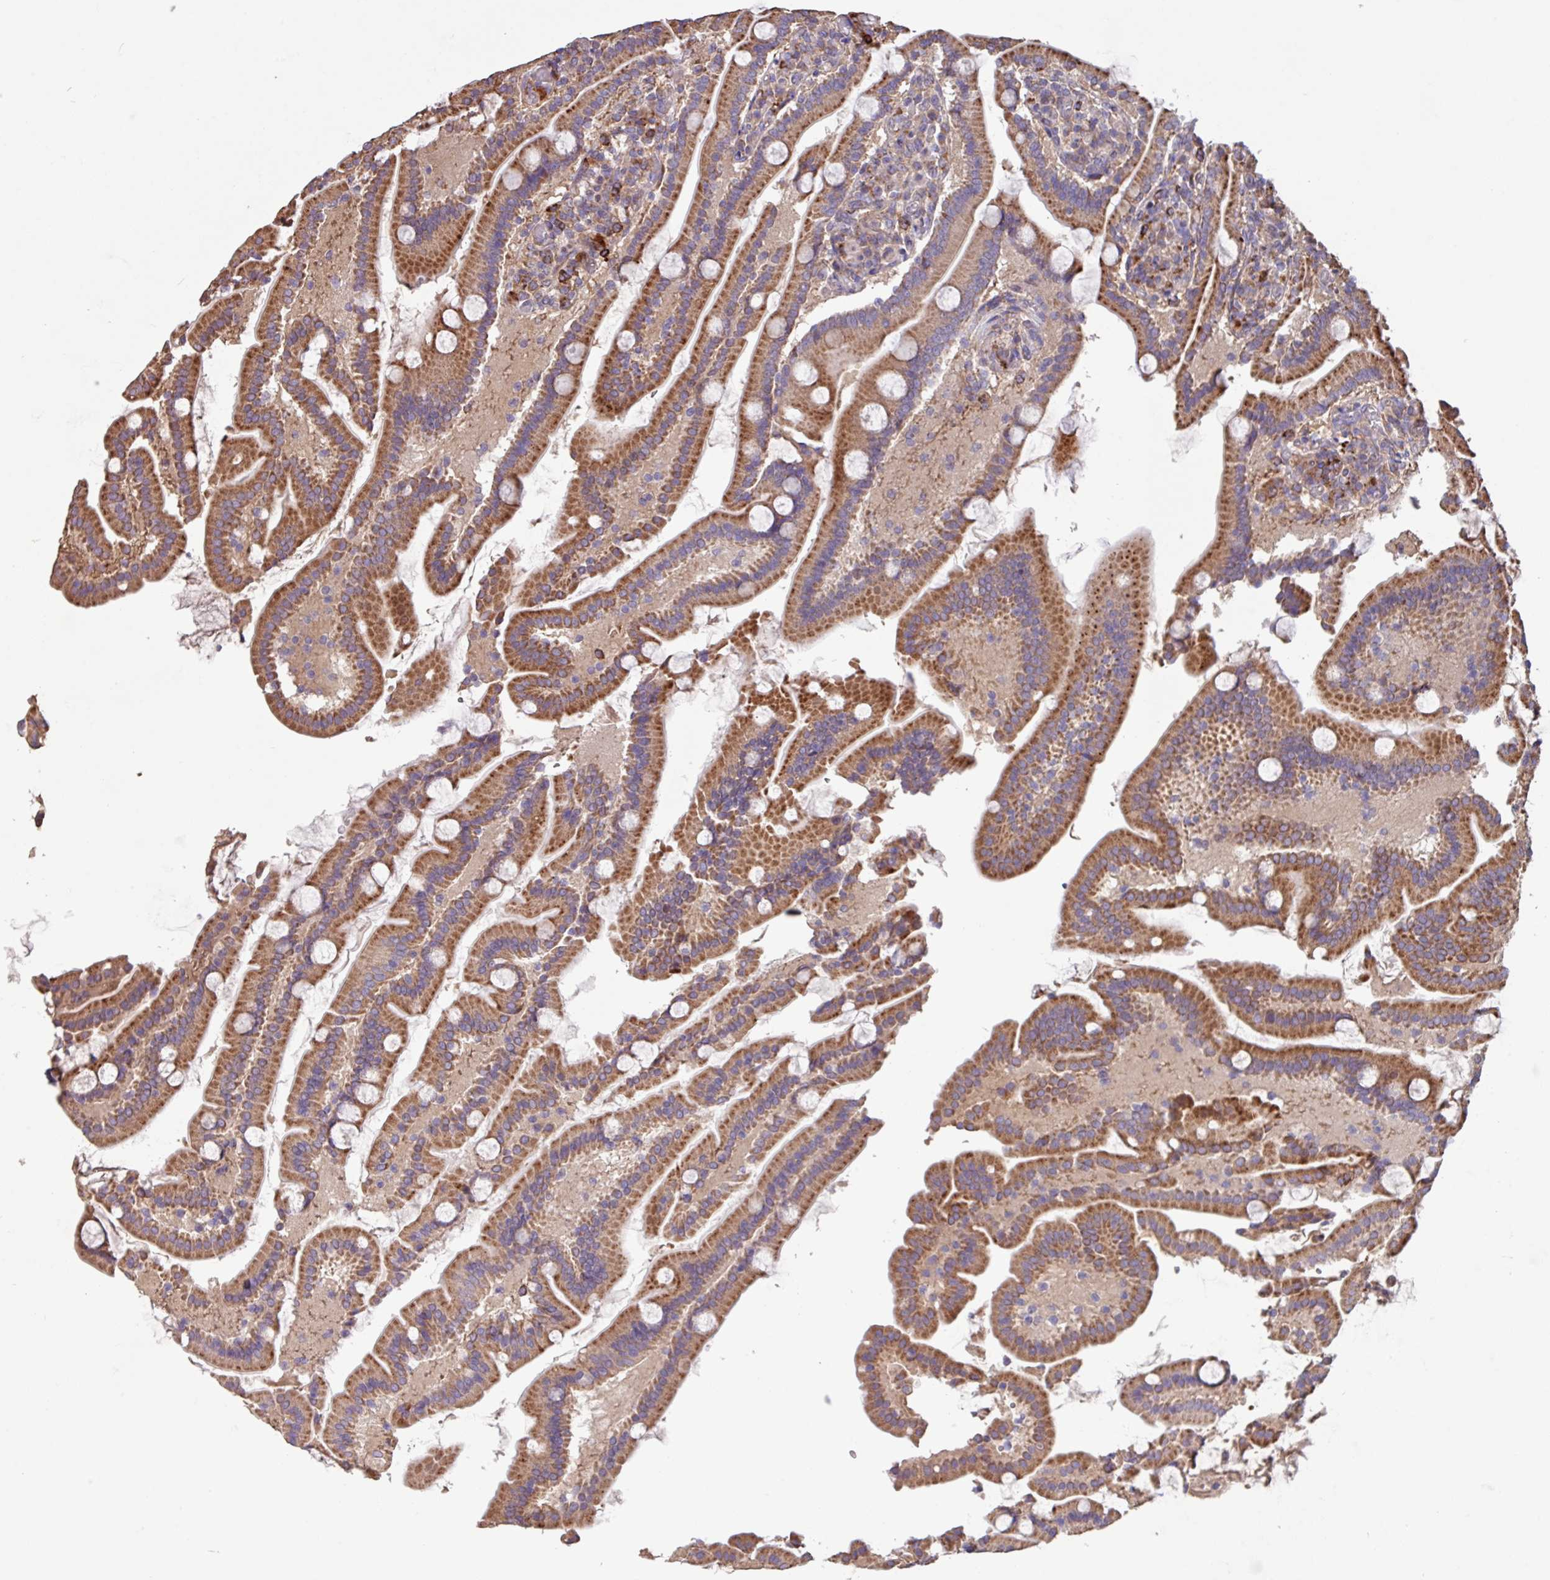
{"staining": {"intensity": "strong", "quantity": ">75%", "location": "cytoplasmic/membranous"}, "tissue": "duodenum", "cell_type": "Glandular cells", "image_type": "normal", "snomed": [{"axis": "morphology", "description": "Normal tissue, NOS"}, {"axis": "topography", "description": "Duodenum"}], "caption": "This micrograph reveals immunohistochemistry (IHC) staining of normal duodenum, with high strong cytoplasmic/membranous positivity in approximately >75% of glandular cells.", "gene": "PTPRQ", "patient": {"sex": "male", "age": 55}}